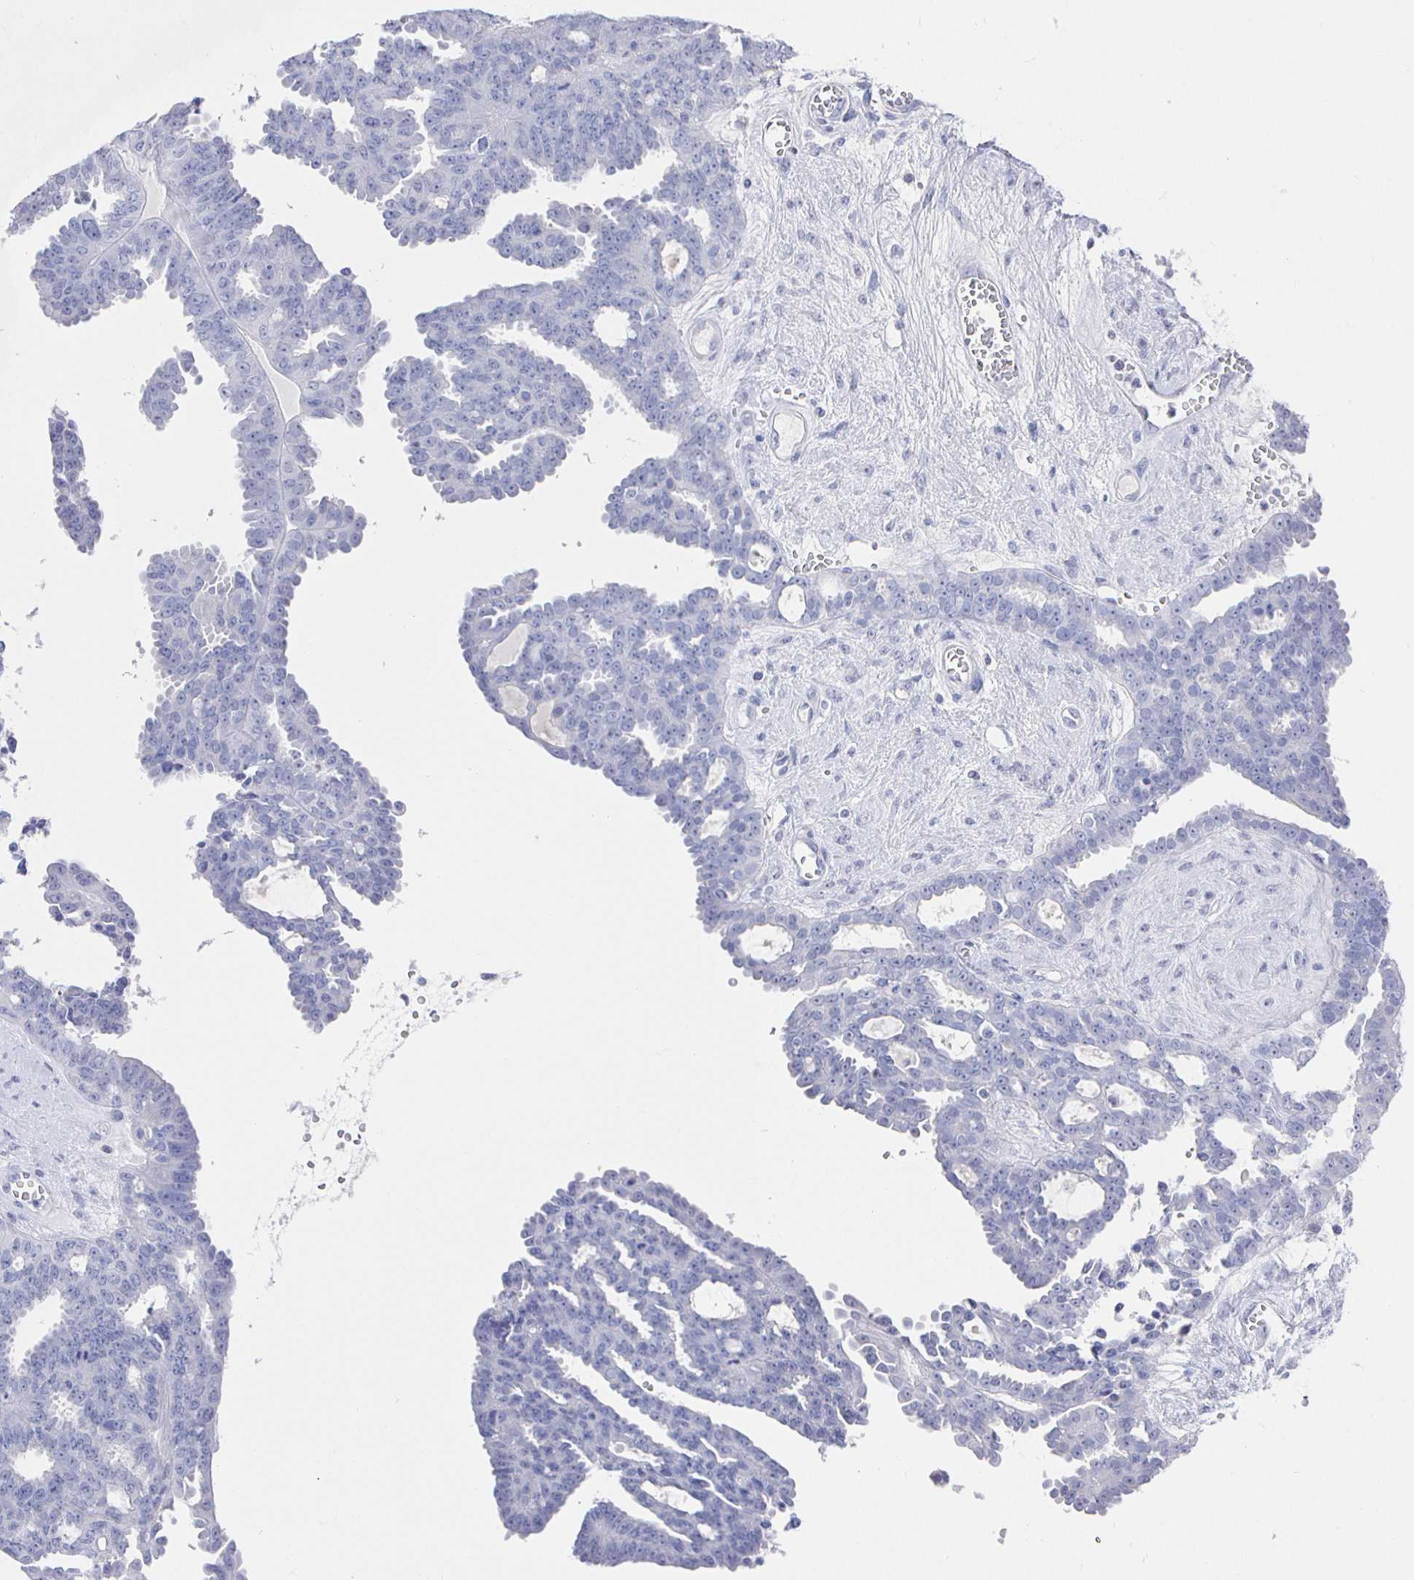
{"staining": {"intensity": "negative", "quantity": "none", "location": "none"}, "tissue": "ovarian cancer", "cell_type": "Tumor cells", "image_type": "cancer", "snomed": [{"axis": "morphology", "description": "Cystadenocarcinoma, serous, NOS"}, {"axis": "topography", "description": "Ovary"}], "caption": "IHC of human ovarian cancer shows no expression in tumor cells. (Stains: DAB (3,3'-diaminobenzidine) immunohistochemistry with hematoxylin counter stain, Microscopy: brightfield microscopy at high magnification).", "gene": "CLCA1", "patient": {"sex": "female", "age": 71}}